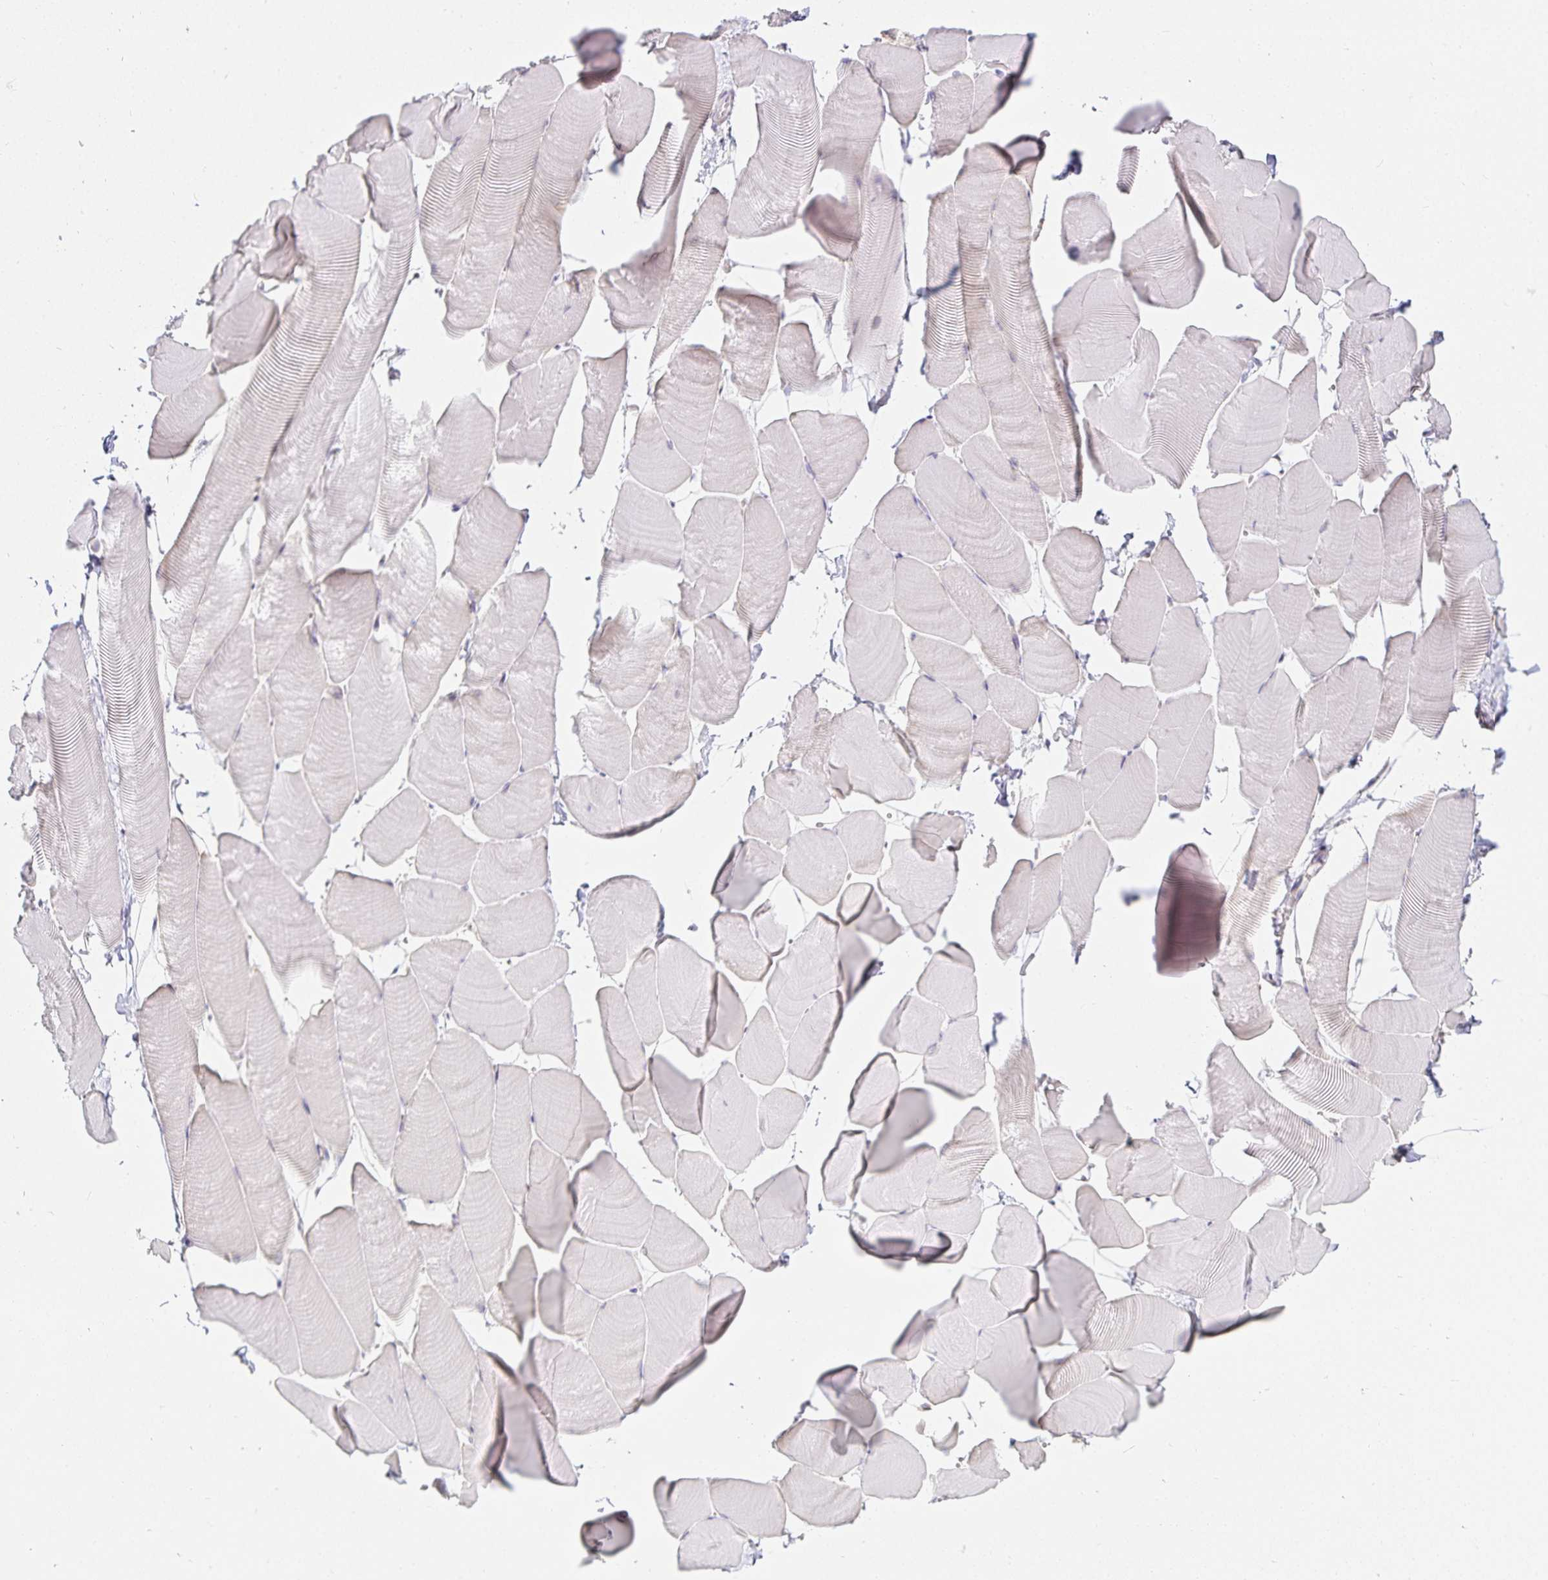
{"staining": {"intensity": "negative", "quantity": "none", "location": "none"}, "tissue": "skeletal muscle", "cell_type": "Myocytes", "image_type": "normal", "snomed": [{"axis": "morphology", "description": "Normal tissue, NOS"}, {"axis": "topography", "description": "Skeletal muscle"}], "caption": "DAB (3,3'-diaminobenzidine) immunohistochemical staining of normal skeletal muscle displays no significant staining in myocytes. (DAB IHC, high magnification).", "gene": "GP2", "patient": {"sex": "male", "age": 25}}